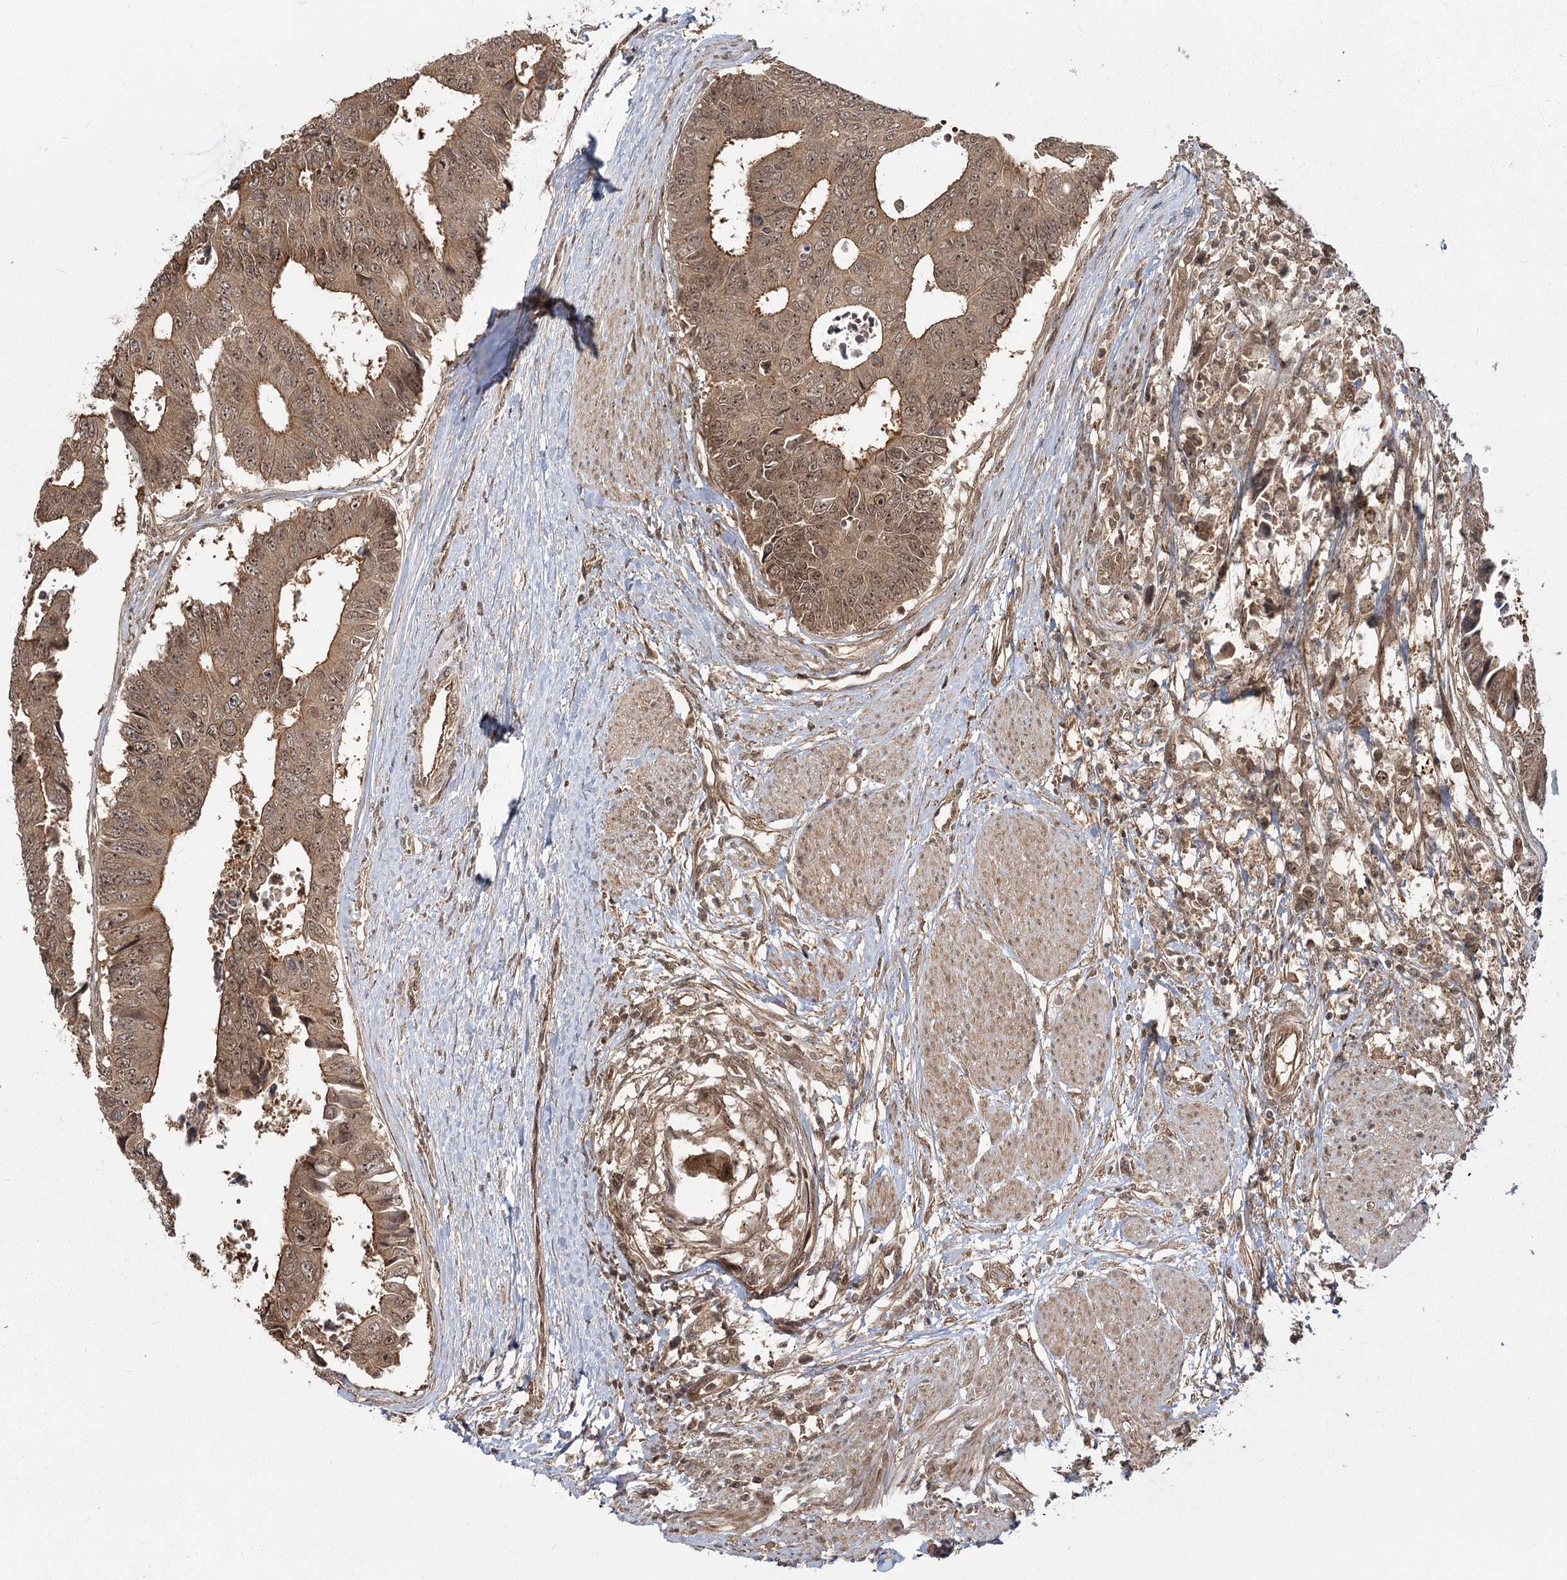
{"staining": {"intensity": "moderate", "quantity": ">75%", "location": "cytoplasmic/membranous,nuclear"}, "tissue": "colorectal cancer", "cell_type": "Tumor cells", "image_type": "cancer", "snomed": [{"axis": "morphology", "description": "Adenocarcinoma, NOS"}, {"axis": "topography", "description": "Rectum"}], "caption": "IHC of colorectal cancer (adenocarcinoma) exhibits medium levels of moderate cytoplasmic/membranous and nuclear expression in approximately >75% of tumor cells.", "gene": "R3HDM2", "patient": {"sex": "male", "age": 84}}